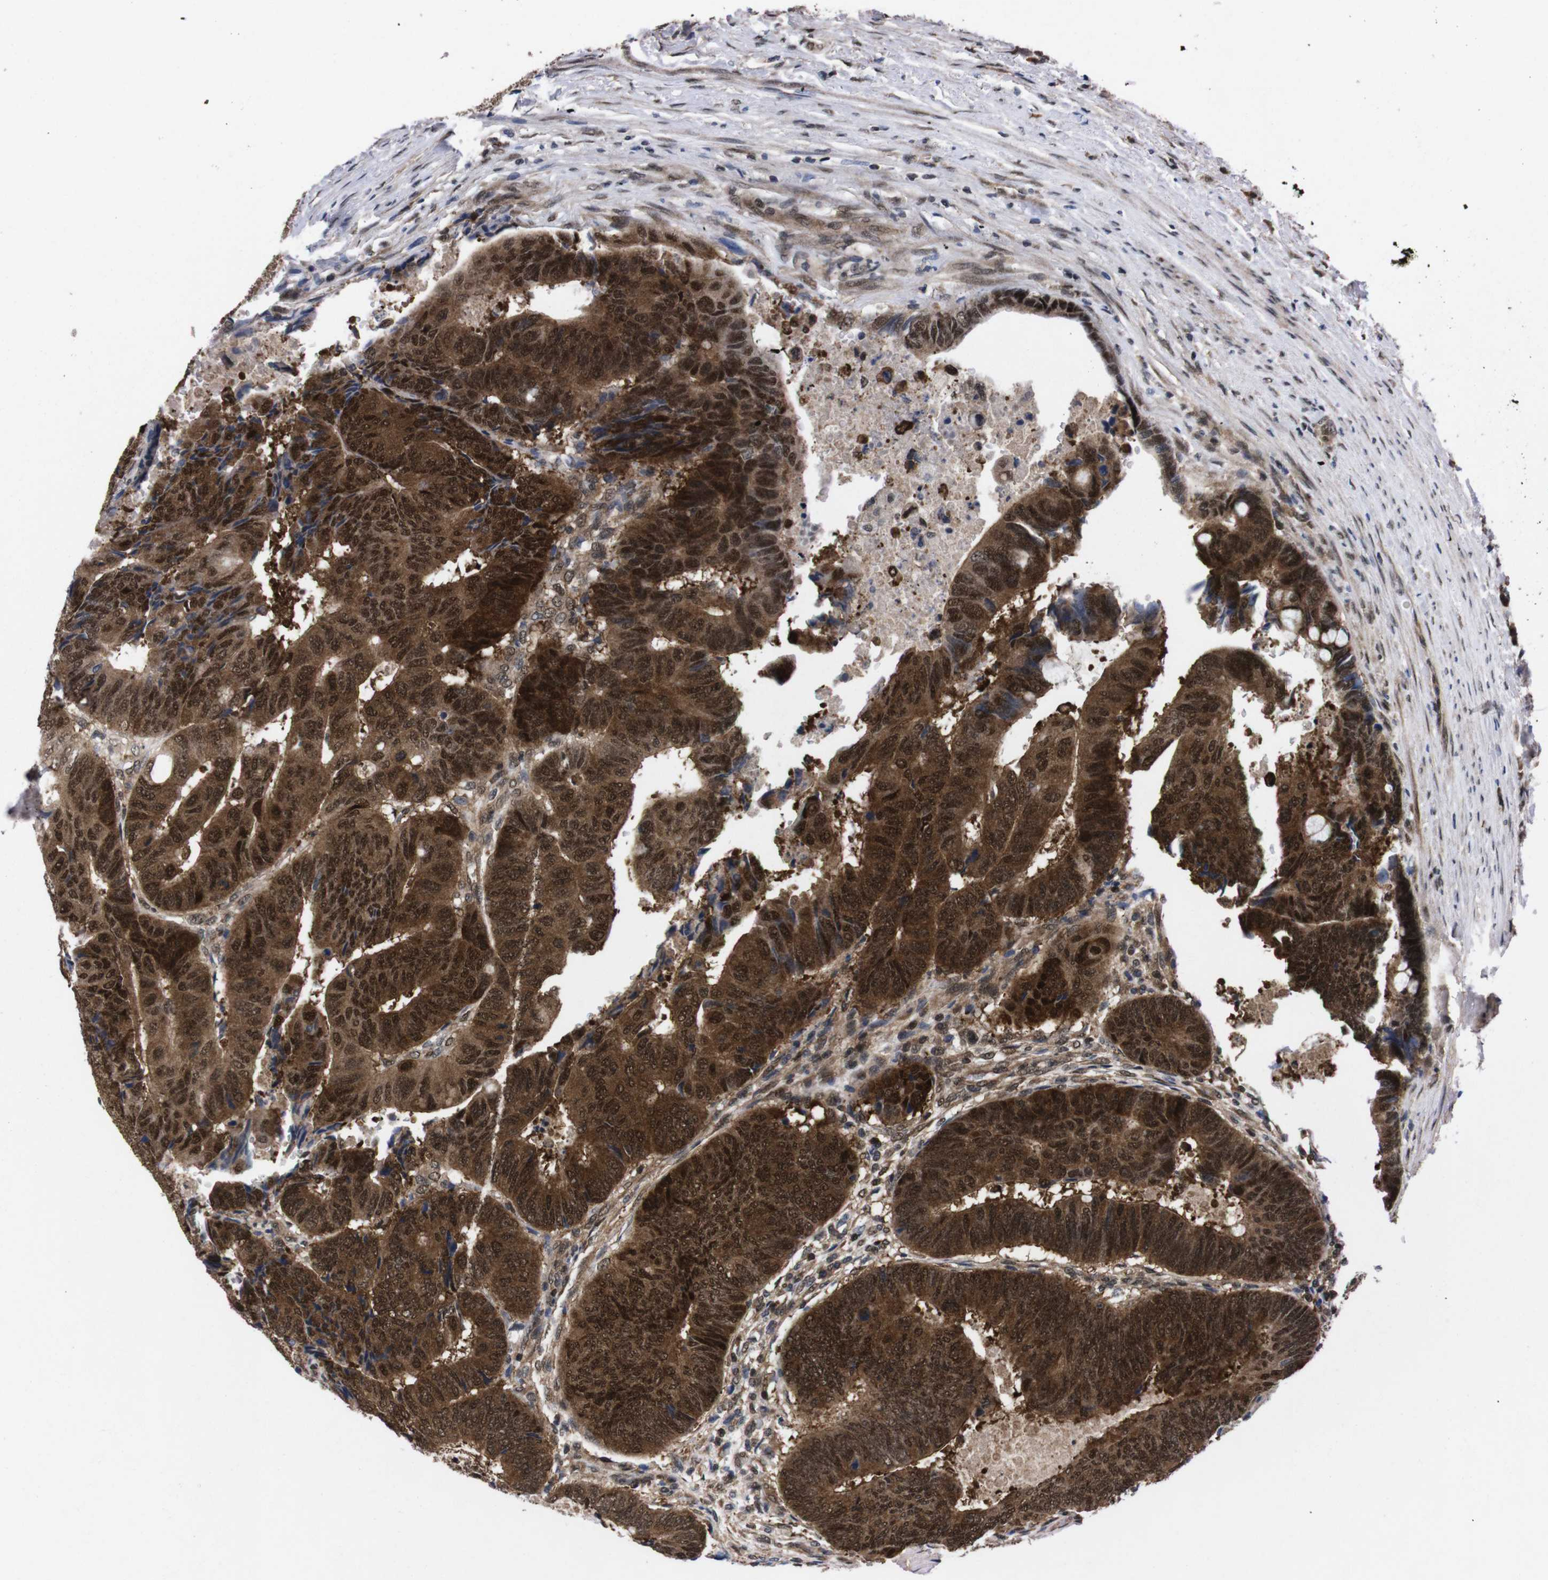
{"staining": {"intensity": "strong", "quantity": ">75%", "location": "cytoplasmic/membranous,nuclear"}, "tissue": "colorectal cancer", "cell_type": "Tumor cells", "image_type": "cancer", "snomed": [{"axis": "morphology", "description": "Normal tissue, NOS"}, {"axis": "morphology", "description": "Adenocarcinoma, NOS"}, {"axis": "topography", "description": "Rectum"}, {"axis": "topography", "description": "Peripheral nerve tissue"}], "caption": "Protein positivity by IHC exhibits strong cytoplasmic/membranous and nuclear staining in approximately >75% of tumor cells in colorectal adenocarcinoma.", "gene": "UBQLN2", "patient": {"sex": "male", "age": 92}}